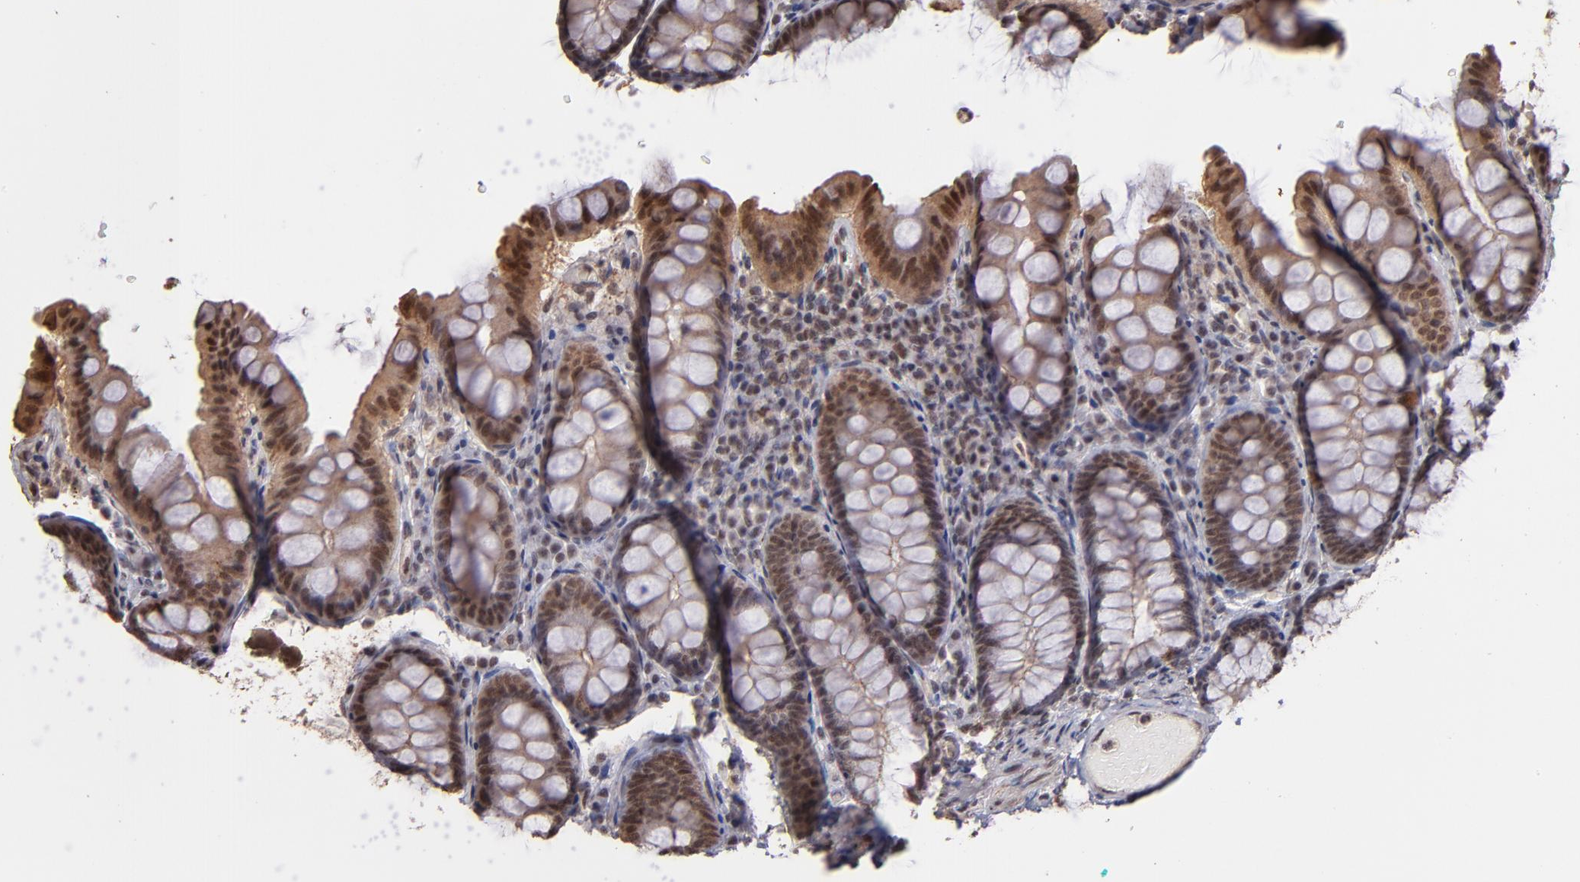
{"staining": {"intensity": "moderate", "quantity": ">75%", "location": "cytoplasmic/membranous,nuclear"}, "tissue": "colon", "cell_type": "Endothelial cells", "image_type": "normal", "snomed": [{"axis": "morphology", "description": "Normal tissue, NOS"}, {"axis": "topography", "description": "Colon"}], "caption": "Immunohistochemical staining of benign human colon demonstrates moderate cytoplasmic/membranous,nuclear protein staining in approximately >75% of endothelial cells.", "gene": "TERF2", "patient": {"sex": "female", "age": 61}}